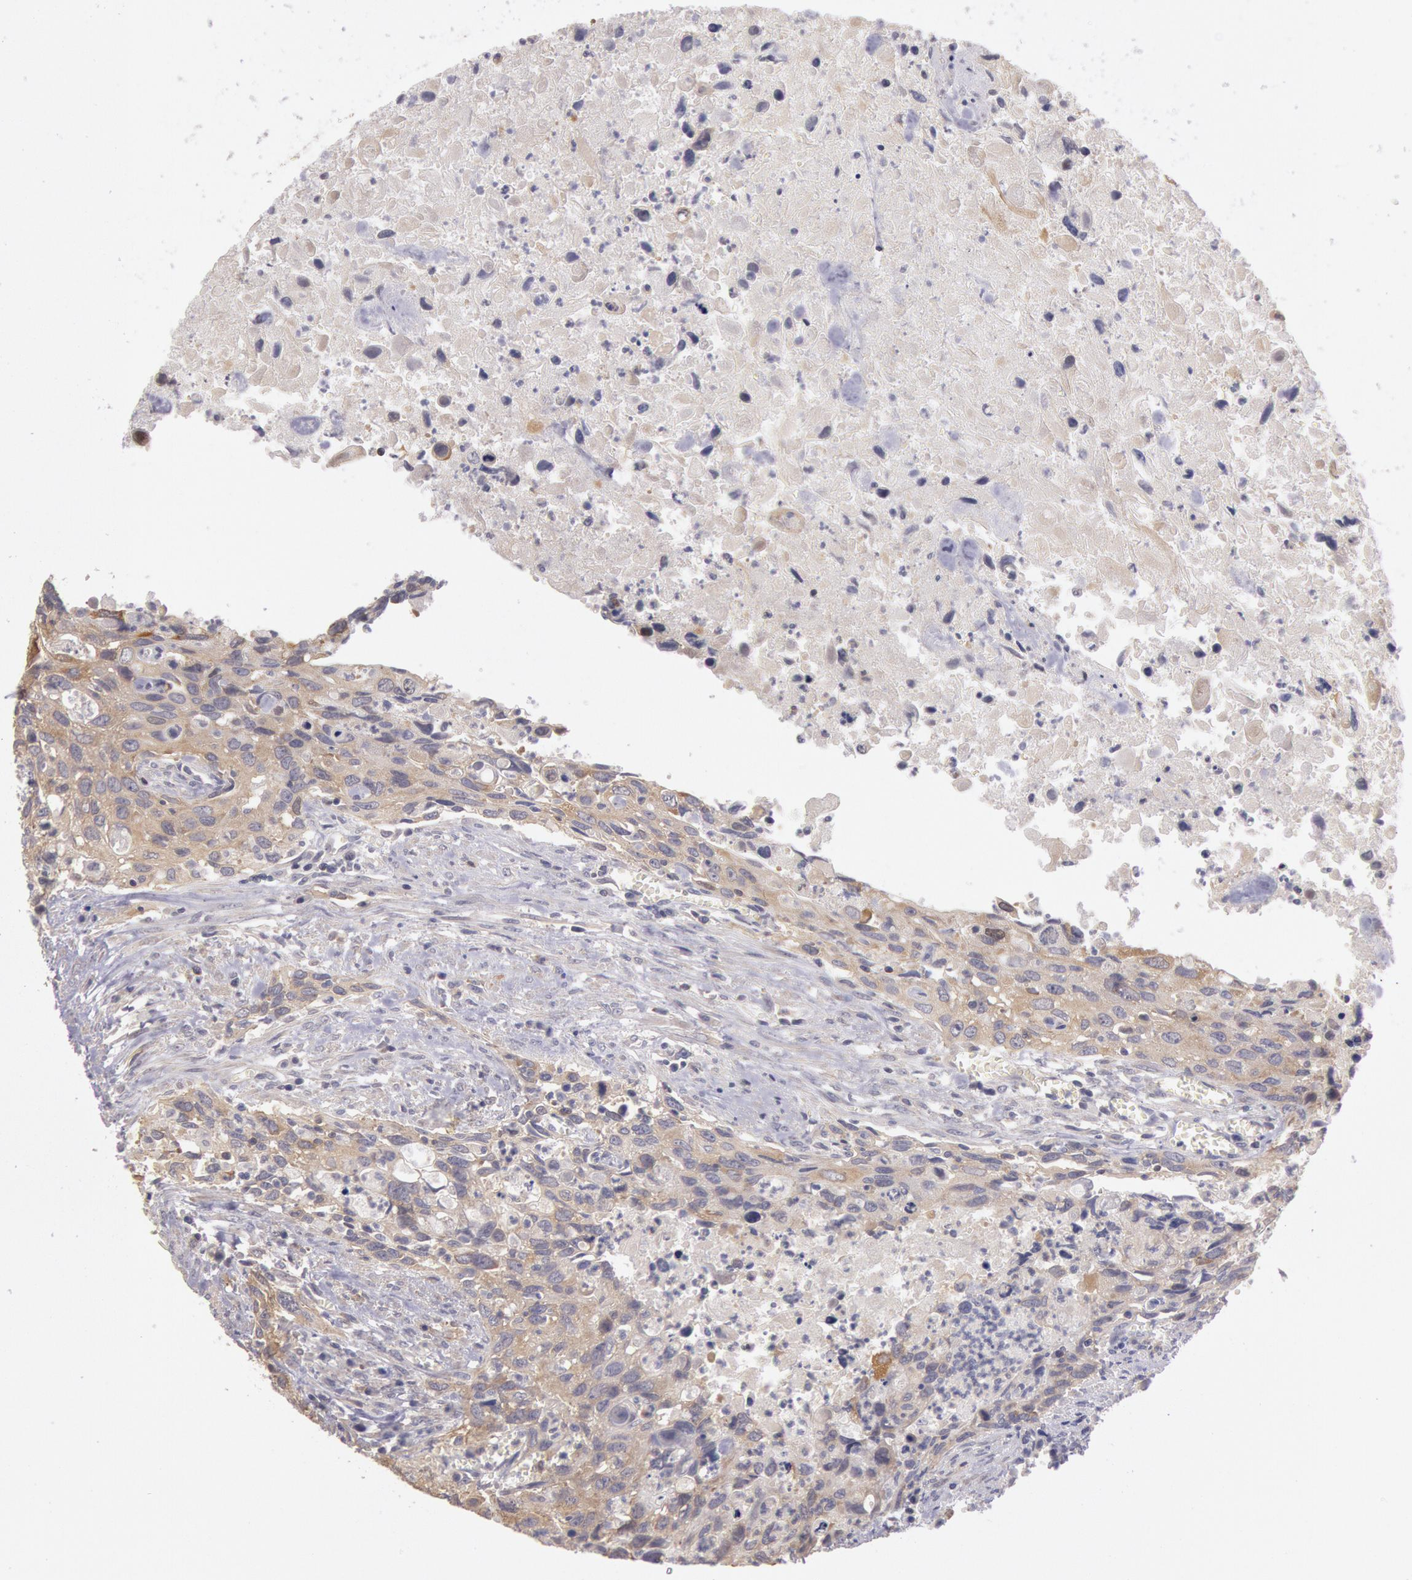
{"staining": {"intensity": "moderate", "quantity": ">75%", "location": "cytoplasmic/membranous"}, "tissue": "urothelial cancer", "cell_type": "Tumor cells", "image_type": "cancer", "snomed": [{"axis": "morphology", "description": "Urothelial carcinoma, High grade"}, {"axis": "topography", "description": "Urinary bladder"}], "caption": "IHC of human high-grade urothelial carcinoma shows medium levels of moderate cytoplasmic/membranous positivity in approximately >75% of tumor cells.", "gene": "NMT2", "patient": {"sex": "male", "age": 71}}